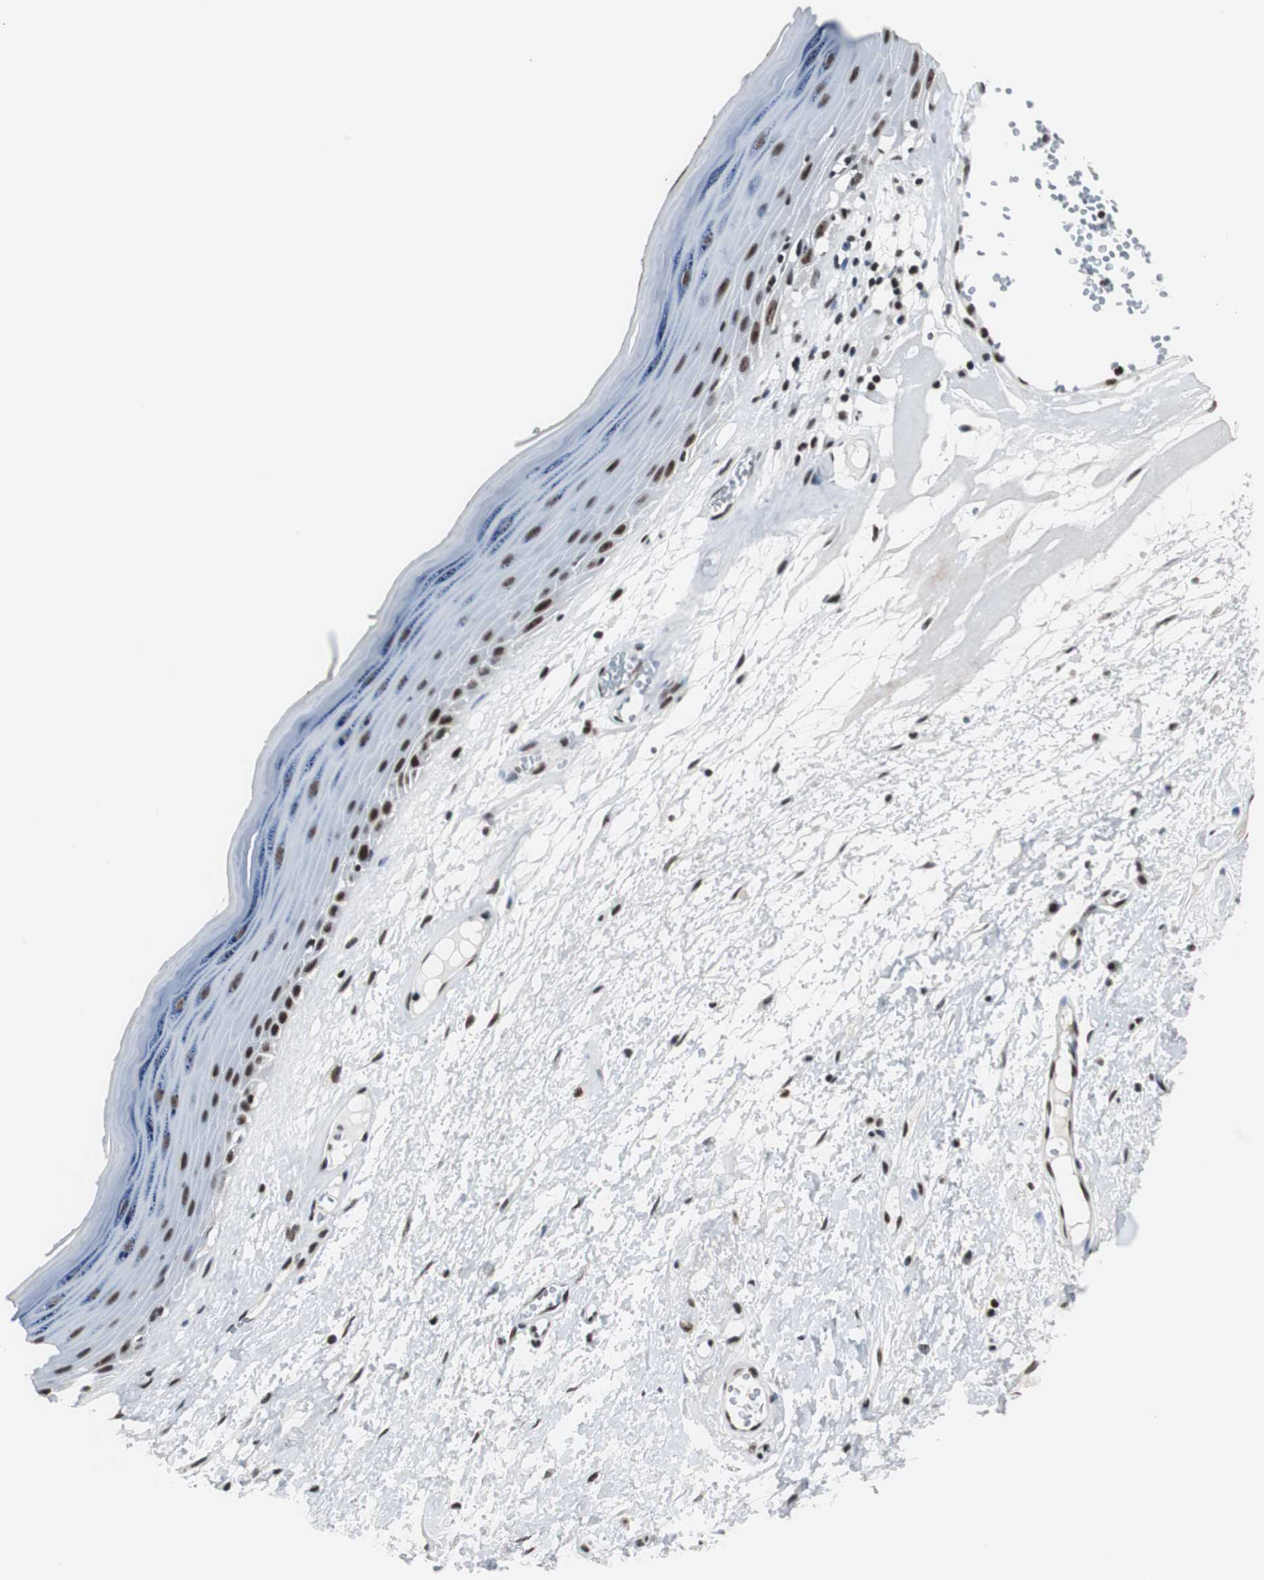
{"staining": {"intensity": "strong", "quantity": ">75%", "location": "nuclear"}, "tissue": "skin", "cell_type": "Epidermal cells", "image_type": "normal", "snomed": [{"axis": "morphology", "description": "Normal tissue, NOS"}, {"axis": "morphology", "description": "Inflammation, NOS"}, {"axis": "topography", "description": "Vulva"}], "caption": "A brown stain labels strong nuclear expression of a protein in epidermal cells of unremarkable skin.", "gene": "XRCC1", "patient": {"sex": "female", "age": 84}}